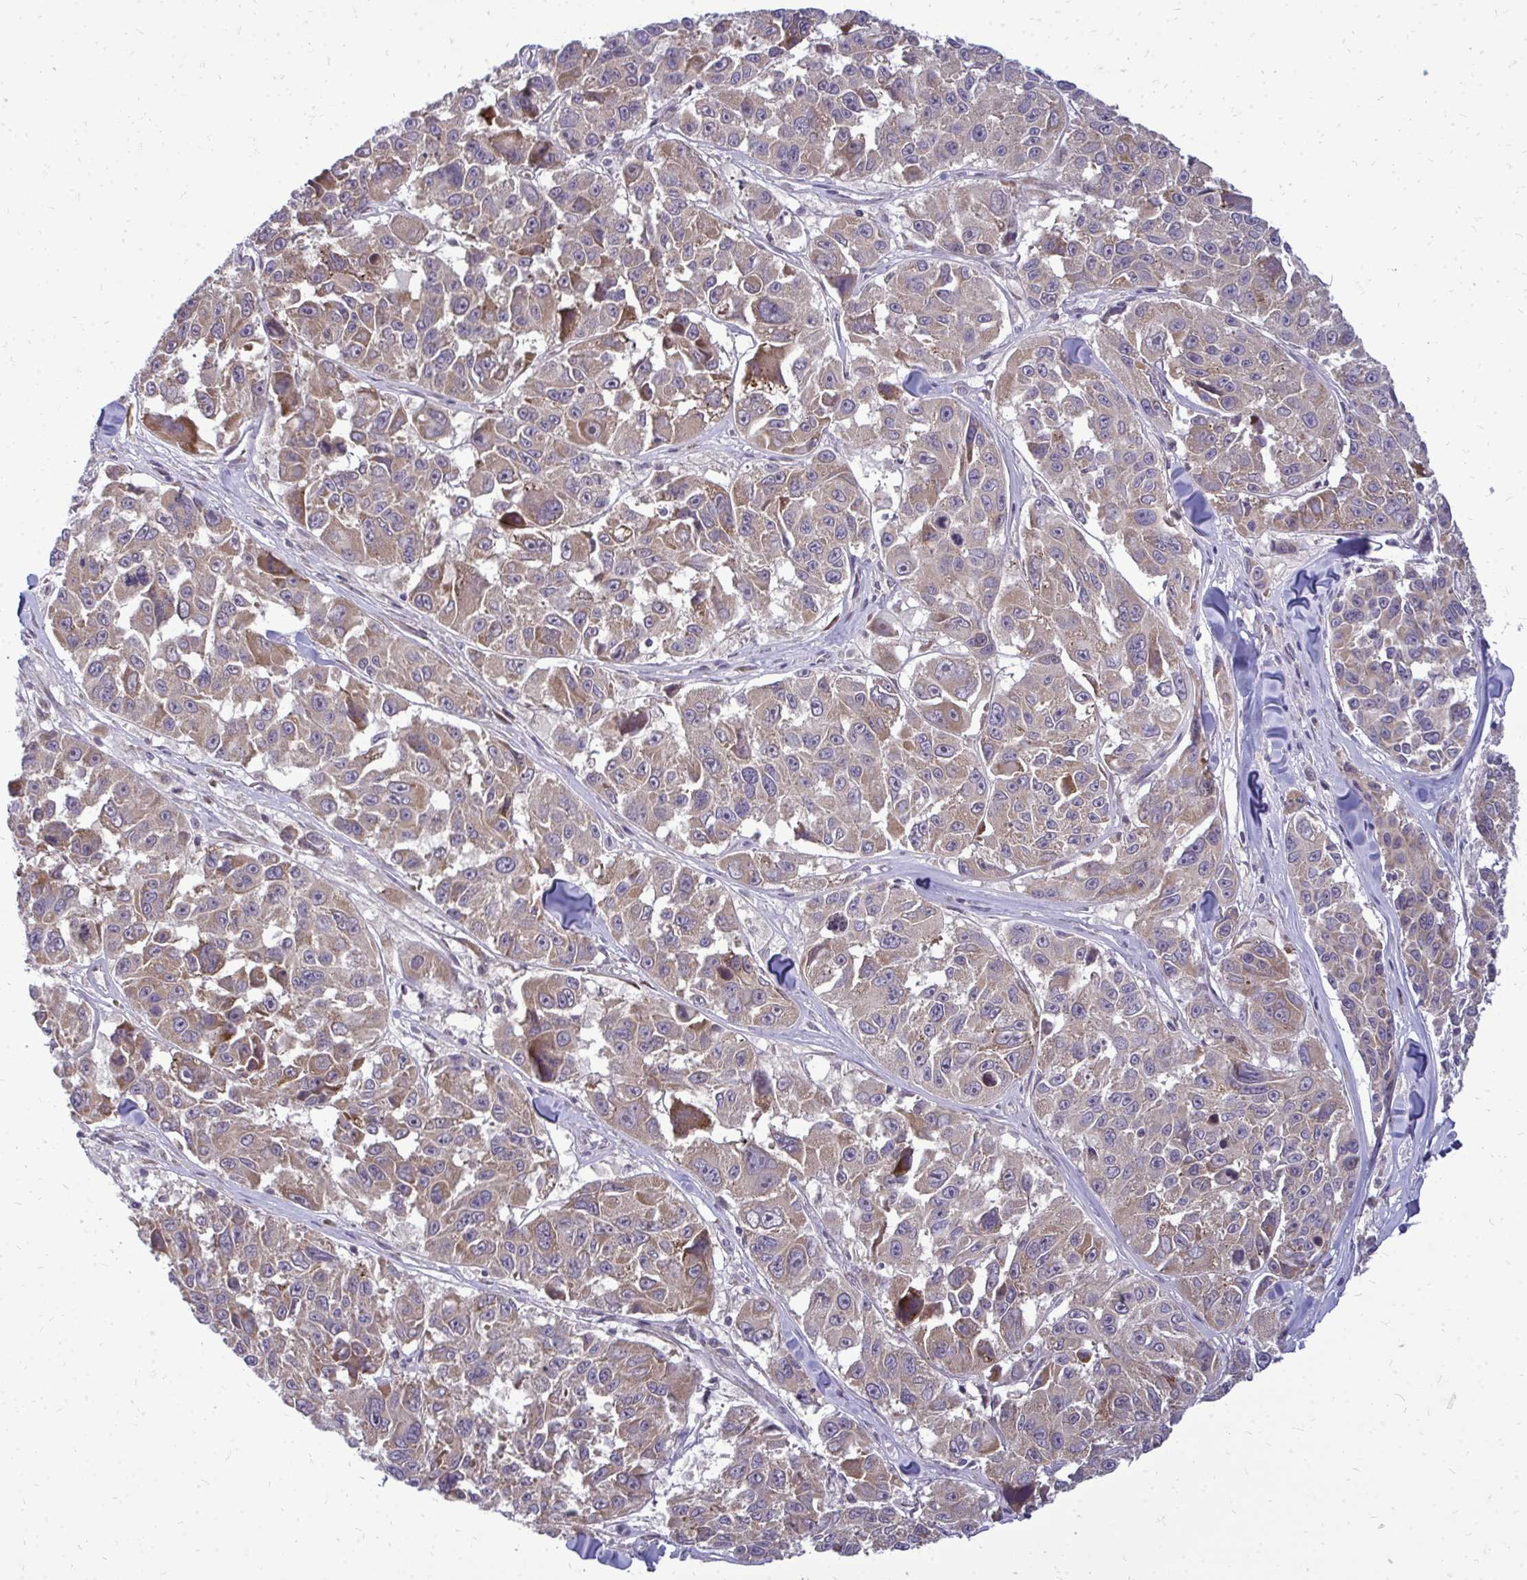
{"staining": {"intensity": "moderate", "quantity": "25%-75%", "location": "cytoplasmic/membranous"}, "tissue": "melanoma", "cell_type": "Tumor cells", "image_type": "cancer", "snomed": [{"axis": "morphology", "description": "Malignant melanoma, NOS"}, {"axis": "topography", "description": "Skin"}], "caption": "Human malignant melanoma stained for a protein (brown) displays moderate cytoplasmic/membranous positive positivity in about 25%-75% of tumor cells.", "gene": "RPLP2", "patient": {"sex": "female", "age": 66}}